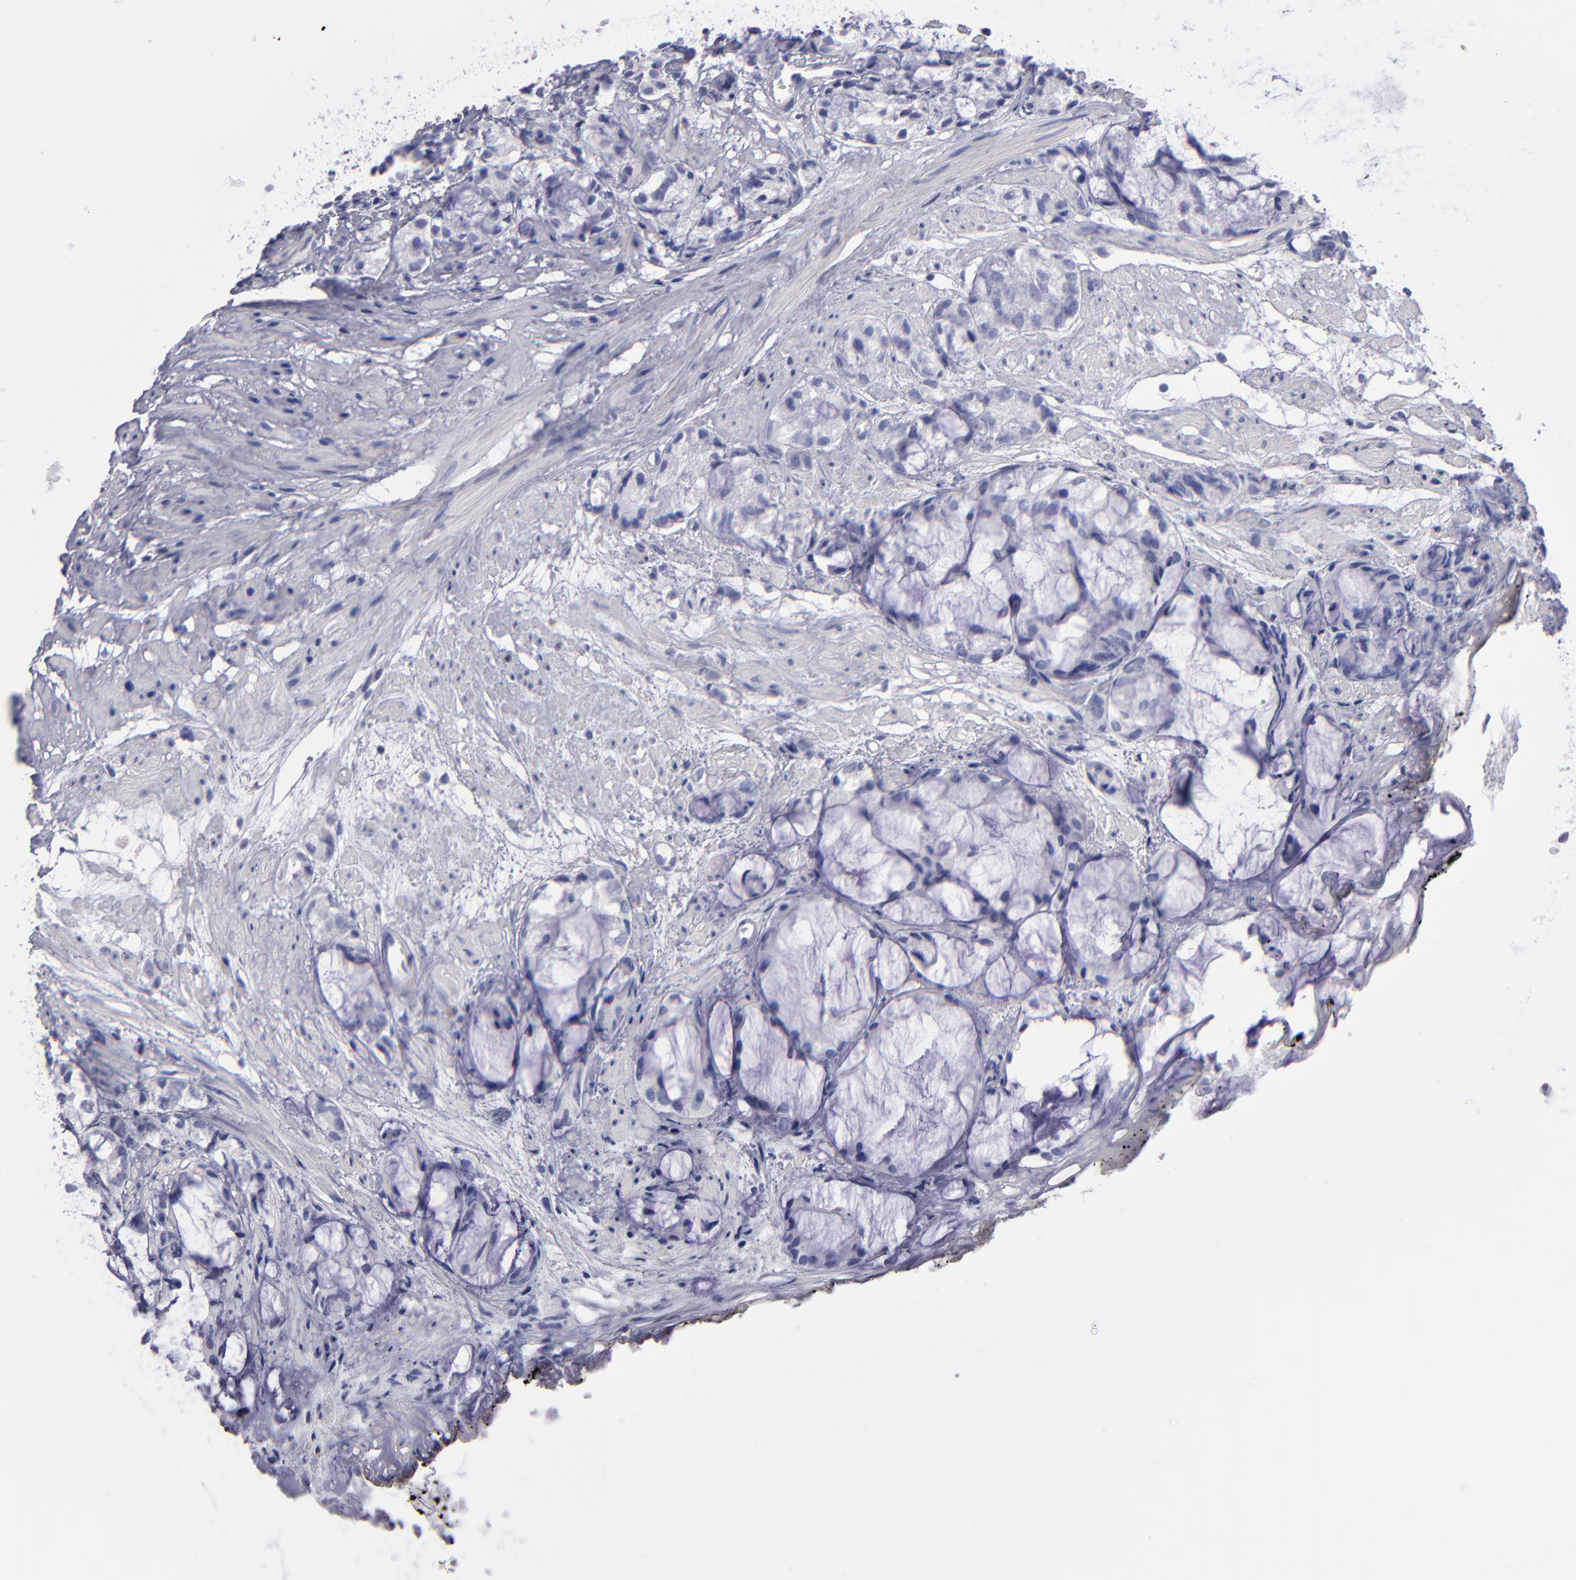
{"staining": {"intensity": "negative", "quantity": "none", "location": "none"}, "tissue": "prostate cancer", "cell_type": "Tumor cells", "image_type": "cancer", "snomed": [{"axis": "morphology", "description": "Adenocarcinoma, High grade"}, {"axis": "topography", "description": "Prostate"}], "caption": "High-grade adenocarcinoma (prostate) stained for a protein using immunohistochemistry shows no expression tumor cells.", "gene": "MB", "patient": {"sex": "male", "age": 85}}